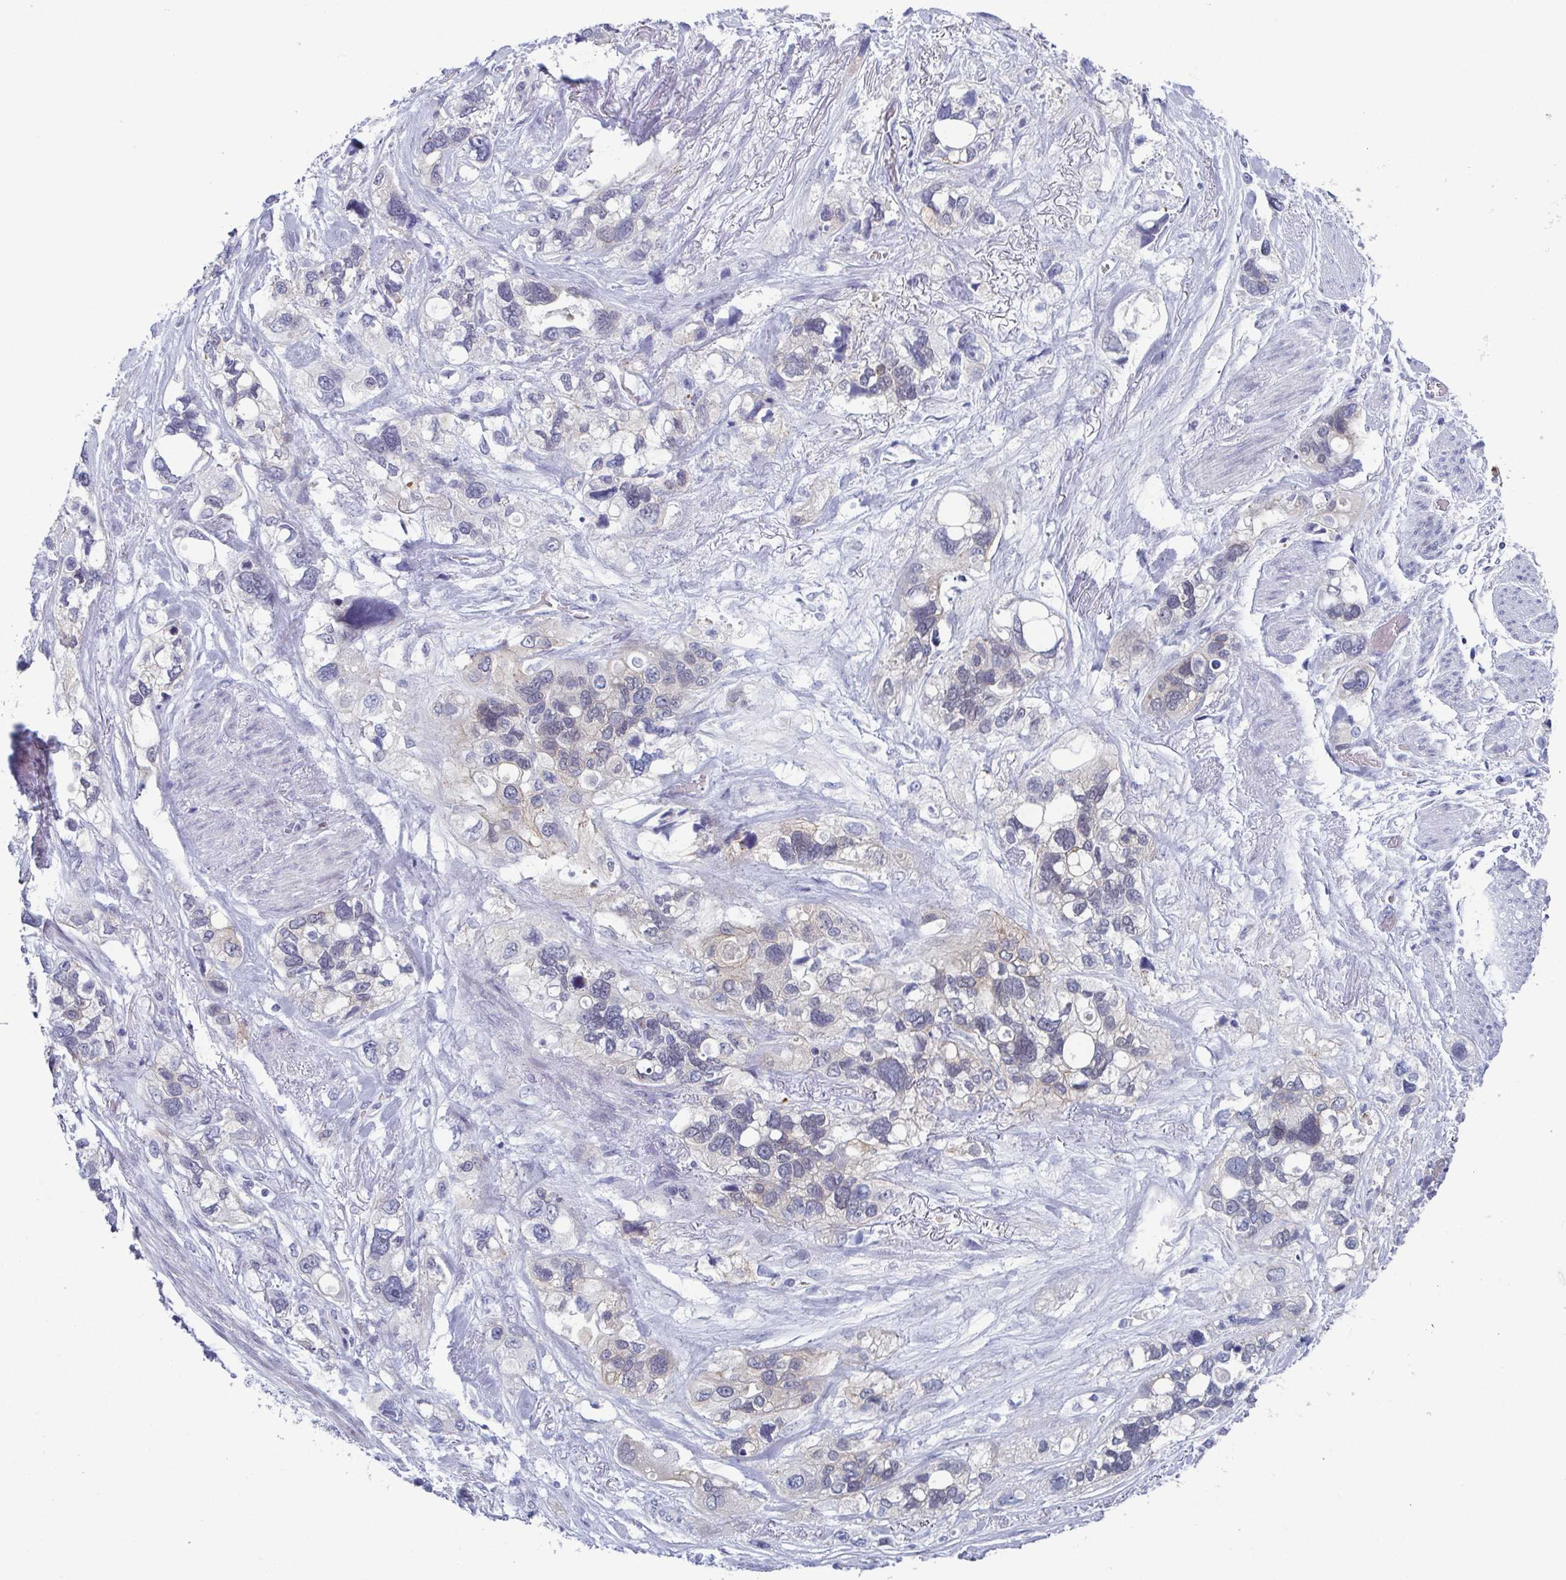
{"staining": {"intensity": "moderate", "quantity": "<25%", "location": "cytoplasmic/membranous"}, "tissue": "stomach cancer", "cell_type": "Tumor cells", "image_type": "cancer", "snomed": [{"axis": "morphology", "description": "Adenocarcinoma, NOS"}, {"axis": "topography", "description": "Stomach, upper"}], "caption": "Immunohistochemistry (IHC) staining of adenocarcinoma (stomach), which reveals low levels of moderate cytoplasmic/membranous positivity in approximately <25% of tumor cells indicating moderate cytoplasmic/membranous protein positivity. The staining was performed using DAB (brown) for protein detection and nuclei were counterstained in hematoxylin (blue).", "gene": "ZFP64", "patient": {"sex": "female", "age": 81}}